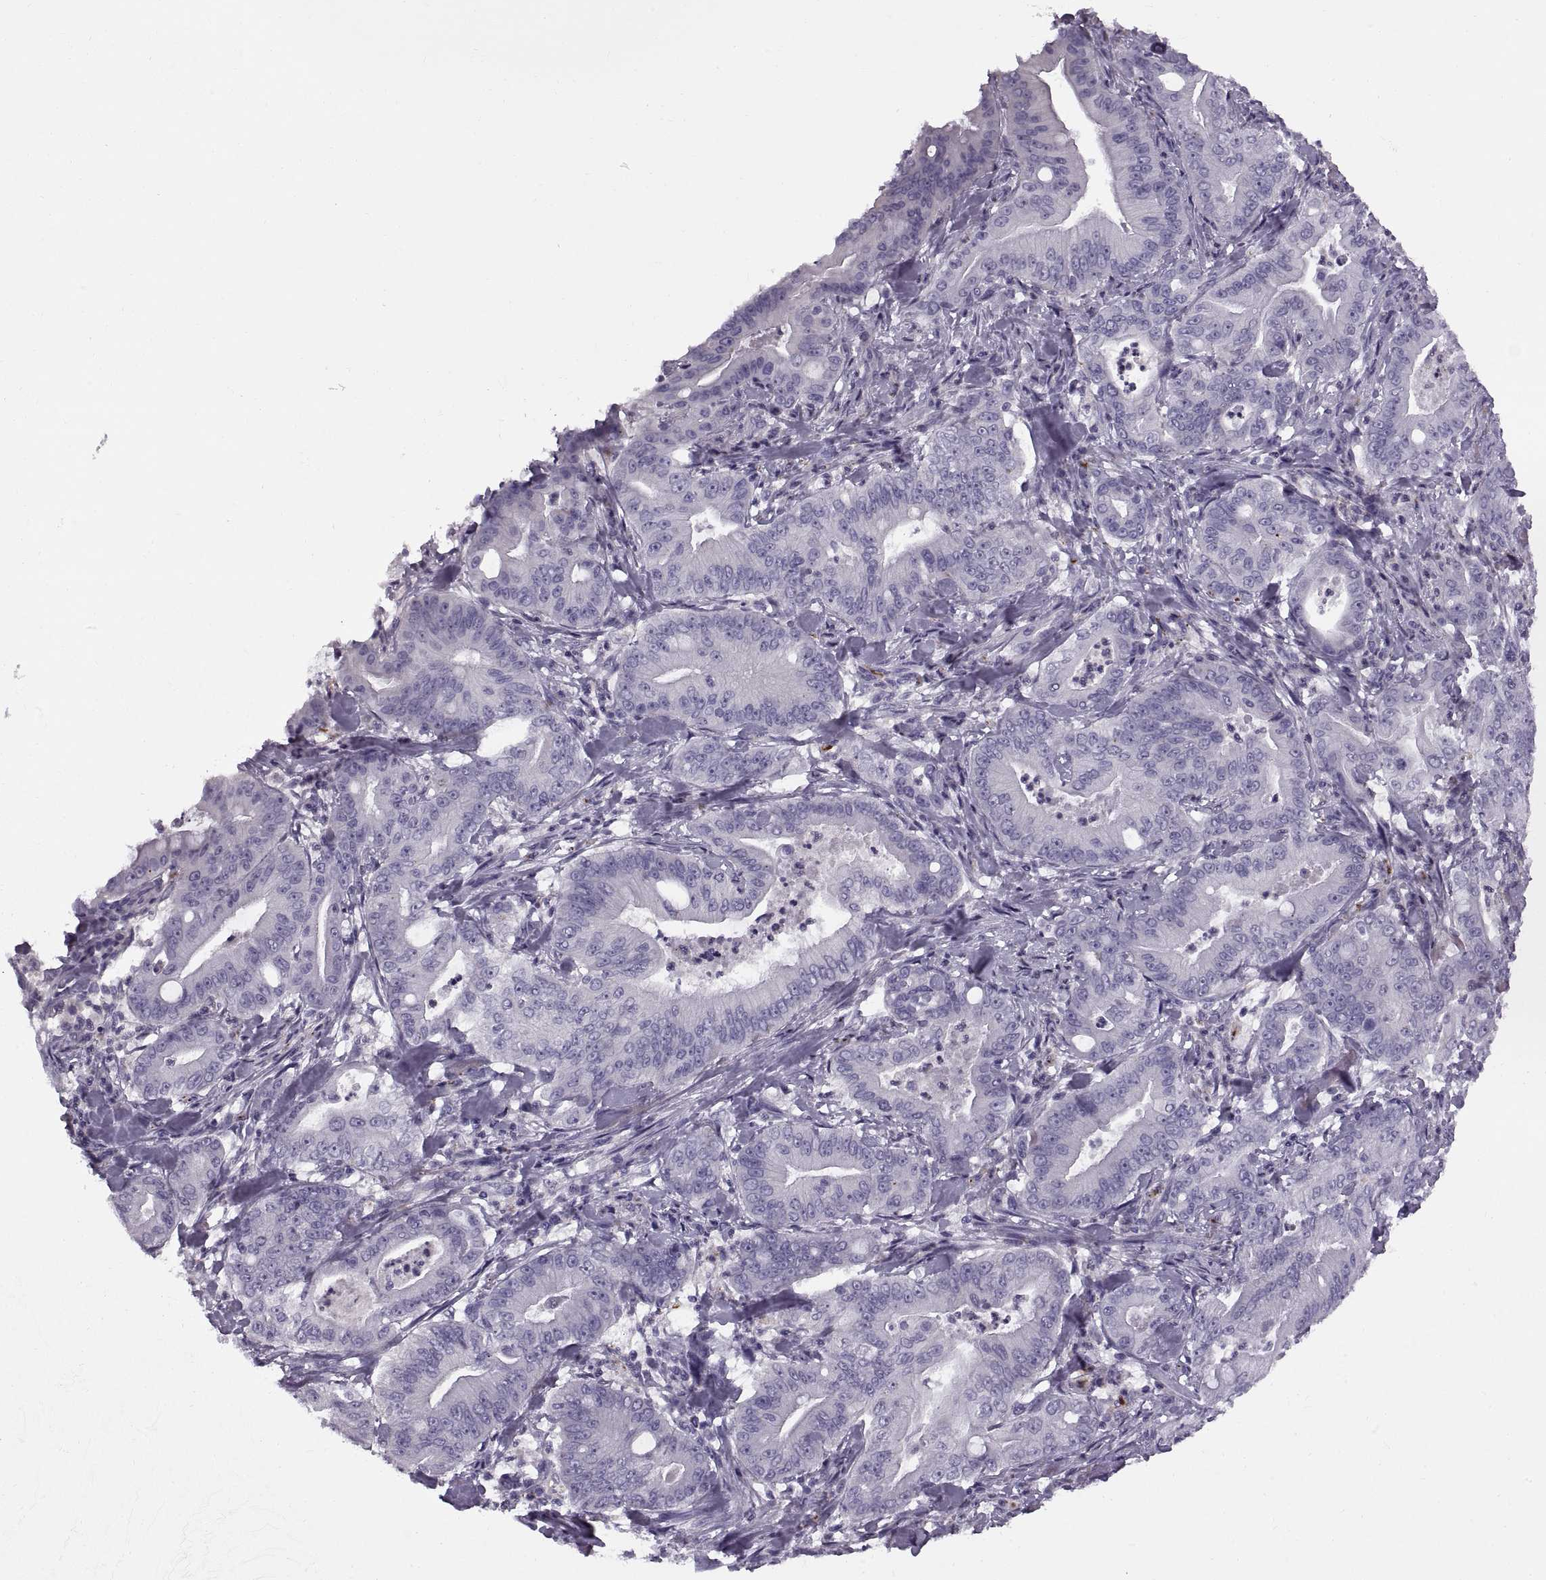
{"staining": {"intensity": "negative", "quantity": "none", "location": "none"}, "tissue": "pancreatic cancer", "cell_type": "Tumor cells", "image_type": "cancer", "snomed": [{"axis": "morphology", "description": "Adenocarcinoma, NOS"}, {"axis": "topography", "description": "Pancreas"}], "caption": "High power microscopy histopathology image of an immunohistochemistry photomicrograph of pancreatic cancer (adenocarcinoma), revealing no significant expression in tumor cells. The staining was performed using DAB (3,3'-diaminobenzidine) to visualize the protein expression in brown, while the nuclei were stained in blue with hematoxylin (Magnification: 20x).", "gene": "CALCR", "patient": {"sex": "male", "age": 71}}